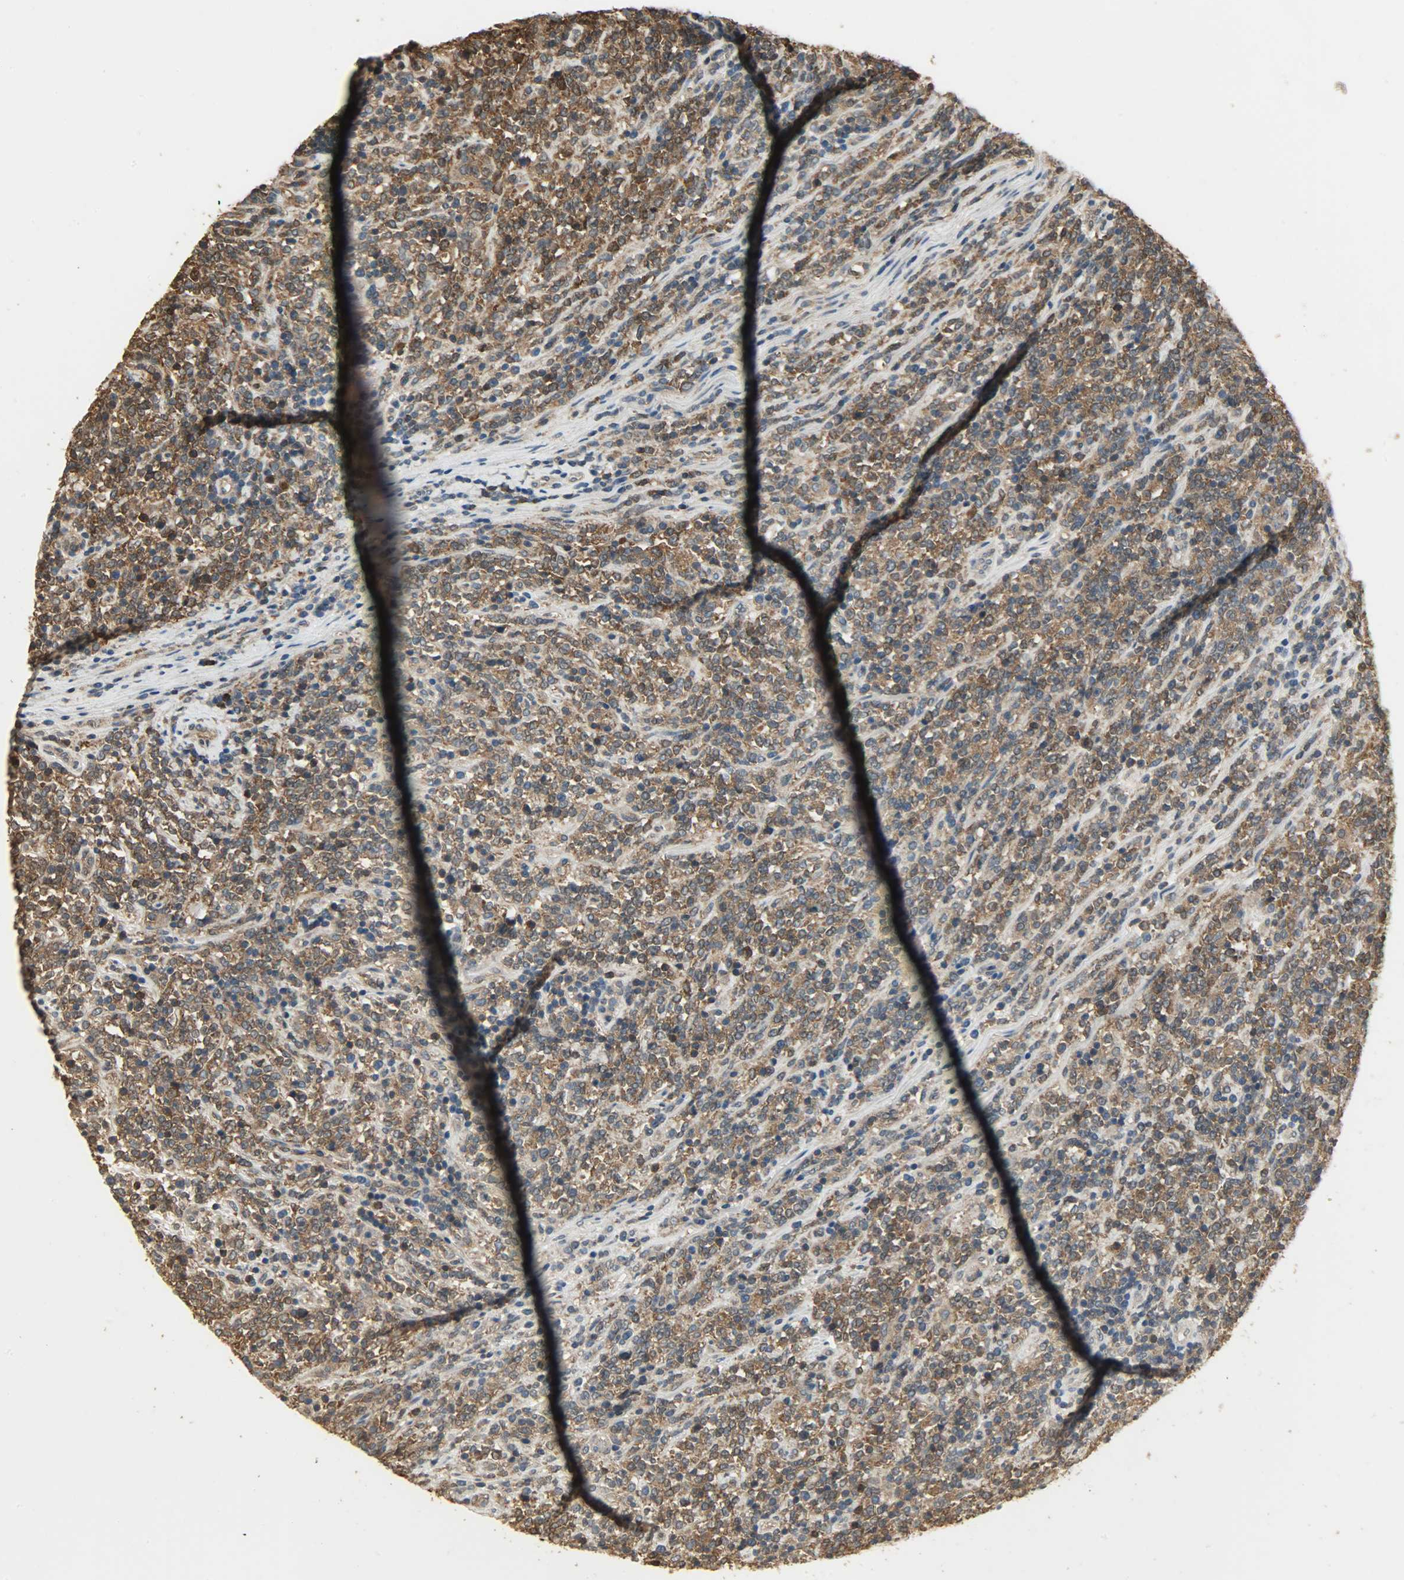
{"staining": {"intensity": "moderate", "quantity": ">75%", "location": "cytoplasmic/membranous"}, "tissue": "lymphoma", "cell_type": "Tumor cells", "image_type": "cancer", "snomed": [{"axis": "morphology", "description": "Malignant lymphoma, non-Hodgkin's type, High grade"}, {"axis": "topography", "description": "Soft tissue"}], "caption": "IHC staining of high-grade malignant lymphoma, non-Hodgkin's type, which displays medium levels of moderate cytoplasmic/membranous positivity in approximately >75% of tumor cells indicating moderate cytoplasmic/membranous protein positivity. The staining was performed using DAB (brown) for protein detection and nuclei were counterstained in hematoxylin (blue).", "gene": "LDHB", "patient": {"sex": "male", "age": 18}}